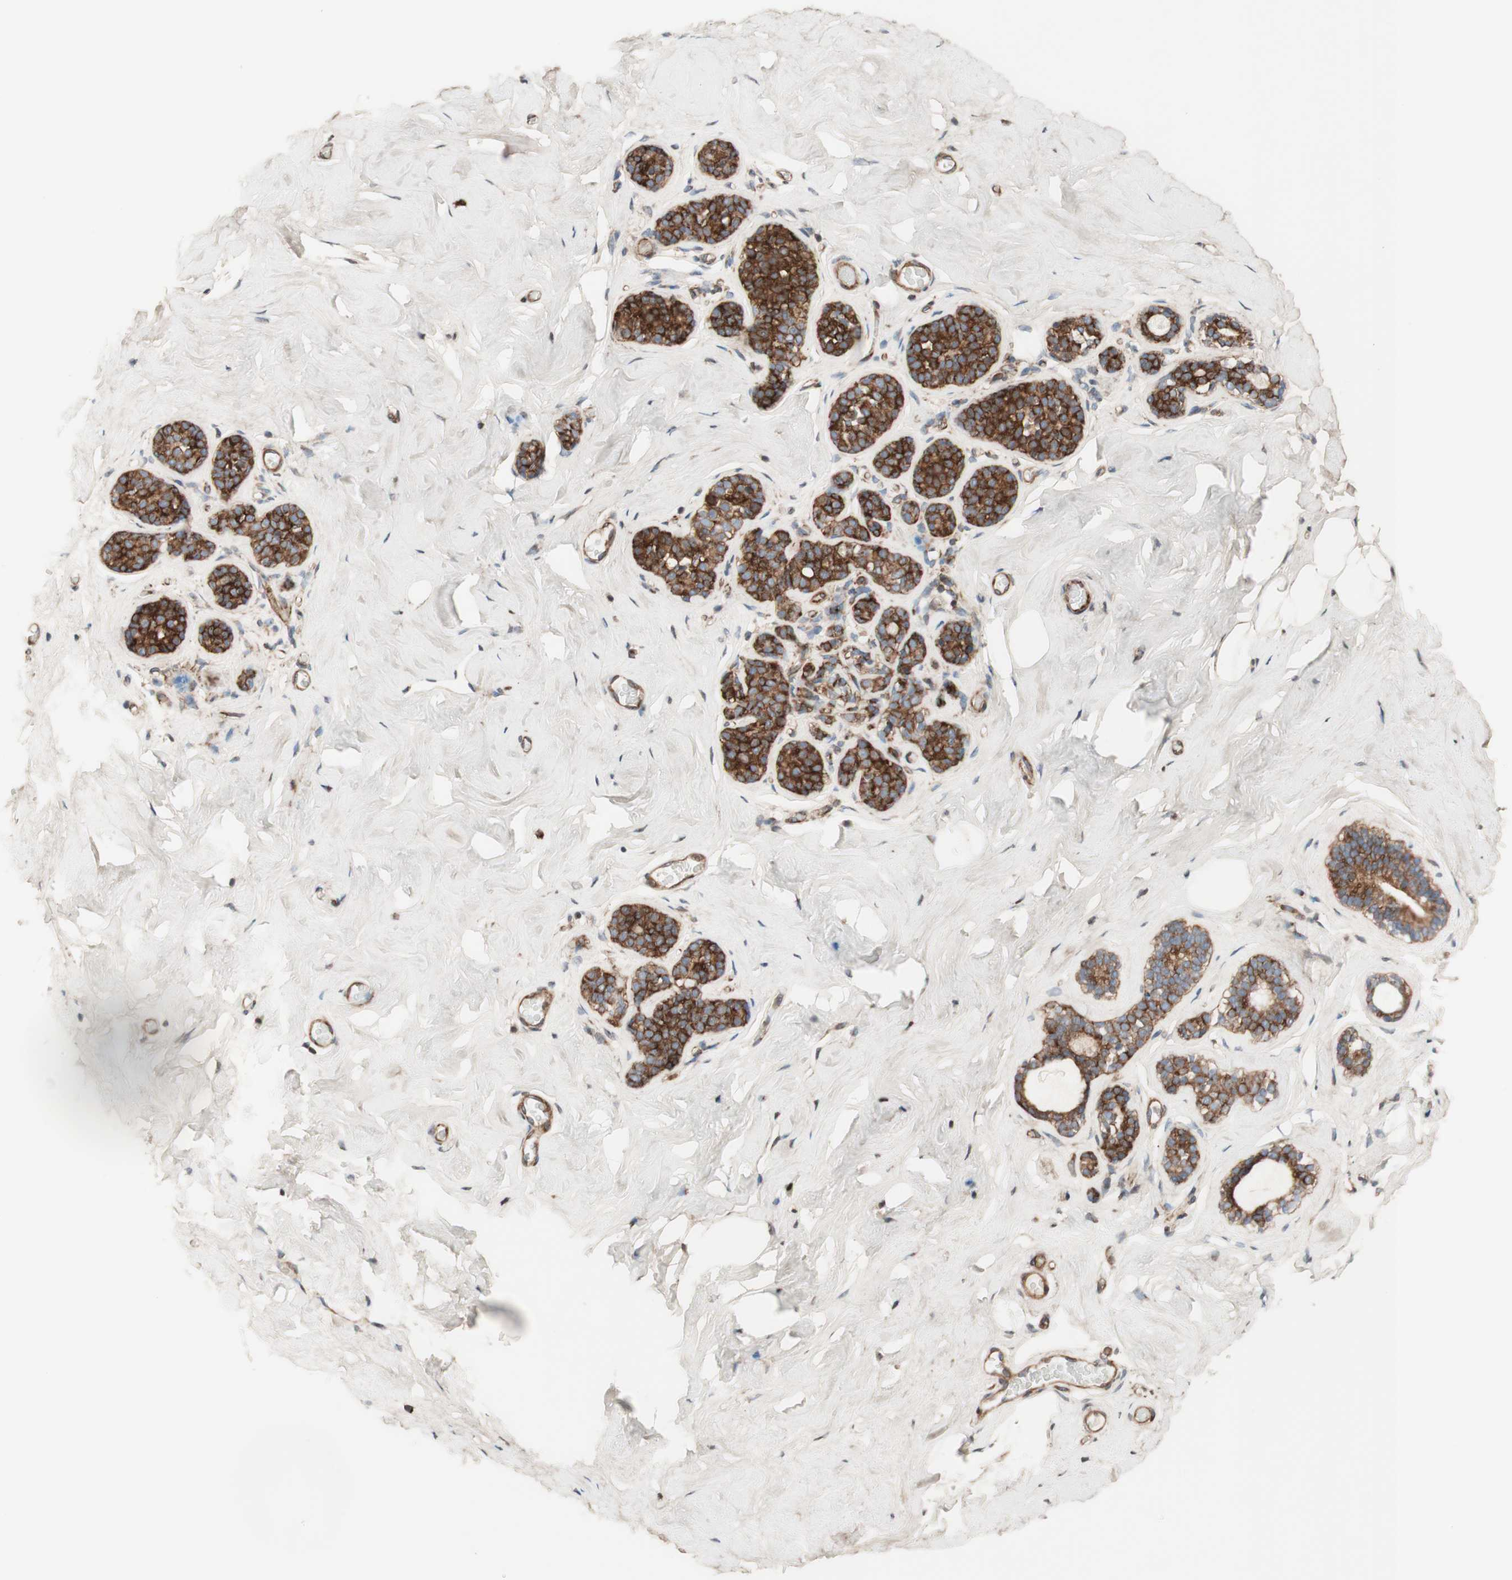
{"staining": {"intensity": "weak", "quantity": "25%-75%", "location": "cytoplasmic/membranous"}, "tissue": "breast", "cell_type": "Adipocytes", "image_type": "normal", "snomed": [{"axis": "morphology", "description": "Normal tissue, NOS"}, {"axis": "topography", "description": "Breast"}], "caption": "Adipocytes demonstrate weak cytoplasmic/membranous staining in approximately 25%-75% of cells in unremarkable breast.", "gene": "CCN4", "patient": {"sex": "female", "age": 75}}